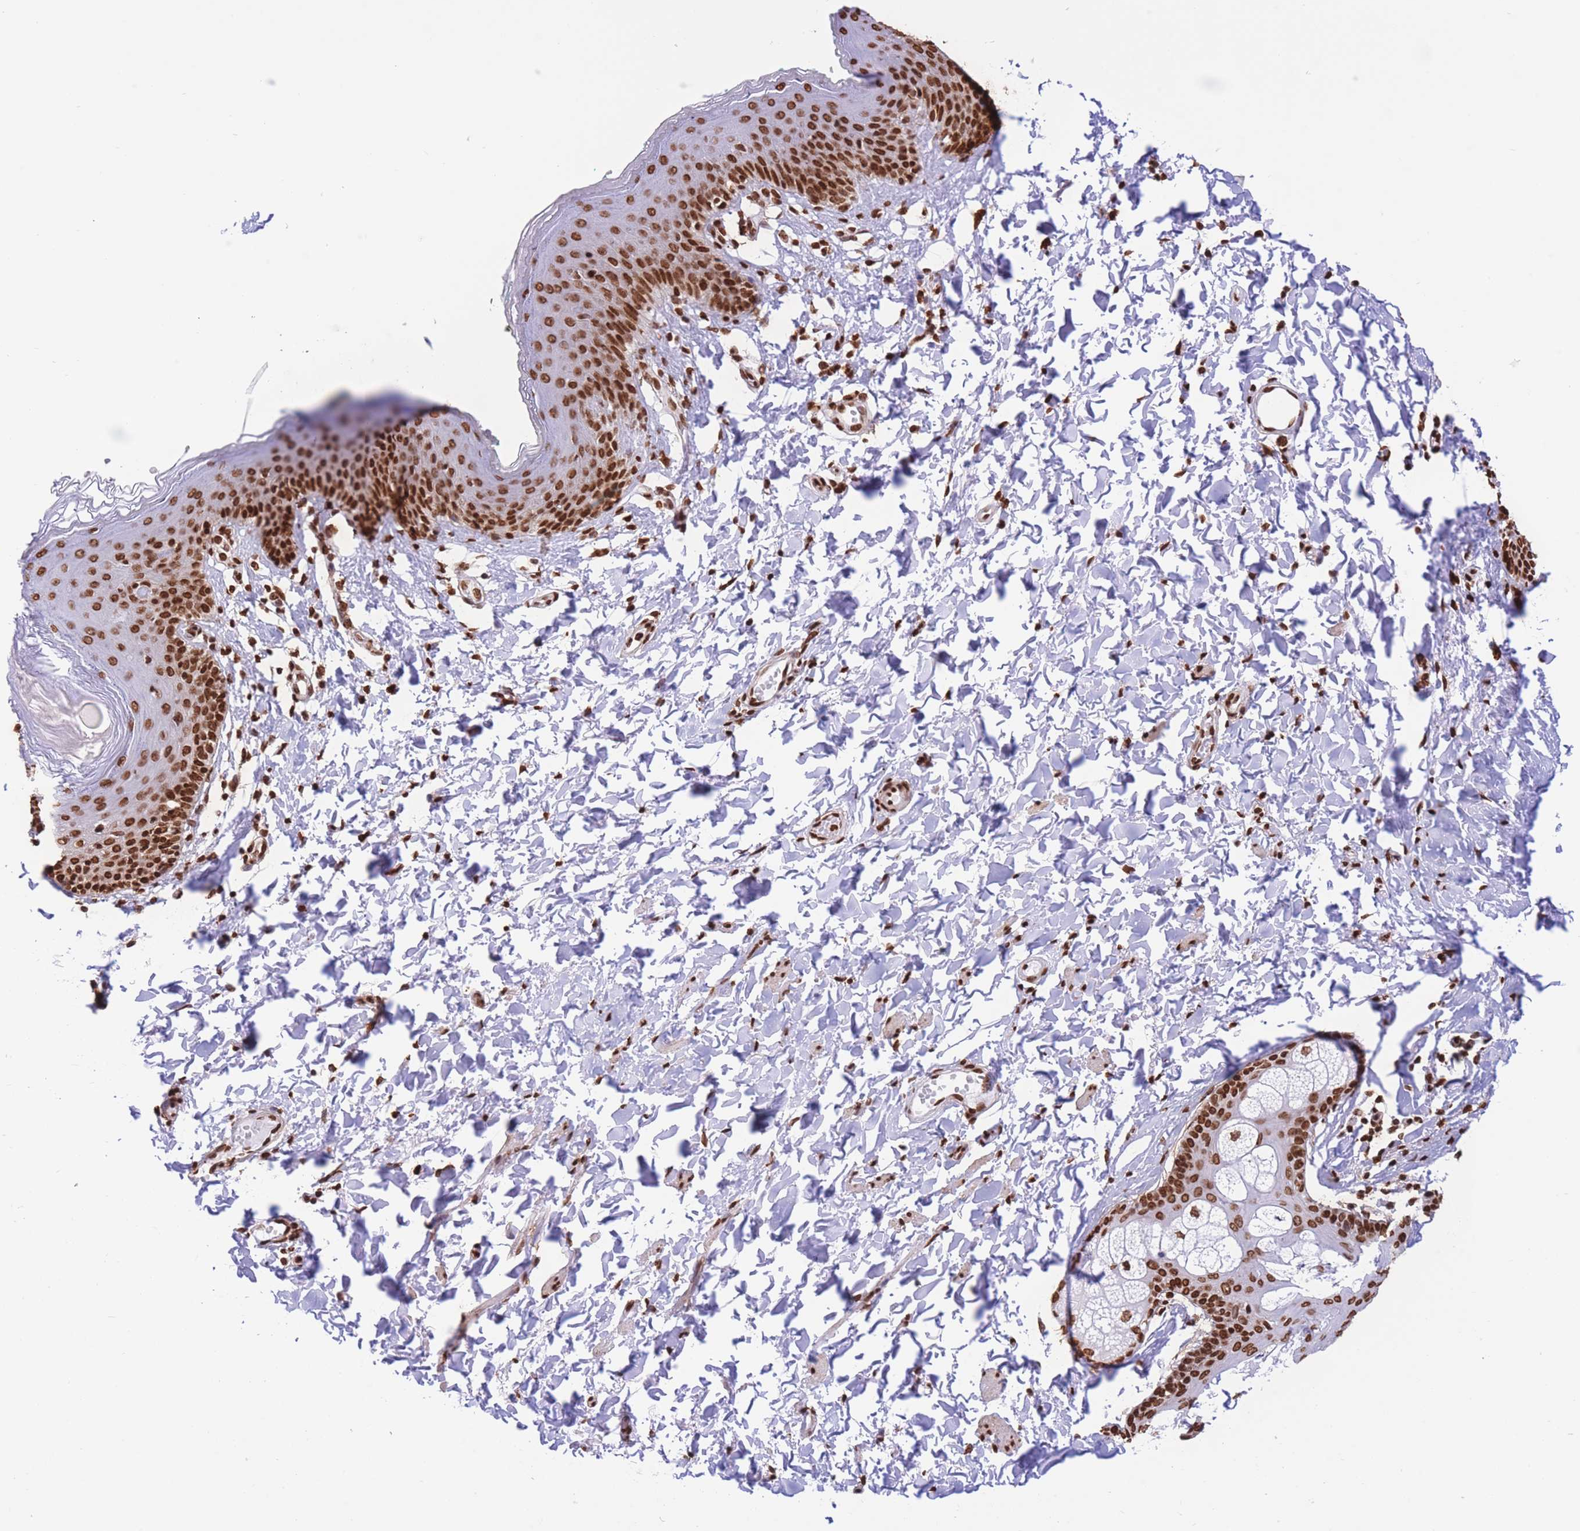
{"staining": {"intensity": "strong", "quantity": ">75%", "location": "nuclear"}, "tissue": "skin", "cell_type": "Epidermal cells", "image_type": "normal", "snomed": [{"axis": "morphology", "description": "Normal tissue, NOS"}, {"axis": "topography", "description": "Vulva"}], "caption": "This is a micrograph of immunohistochemistry (IHC) staining of unremarkable skin, which shows strong positivity in the nuclear of epidermal cells.", "gene": "H2BC10", "patient": {"sex": "female", "age": 66}}